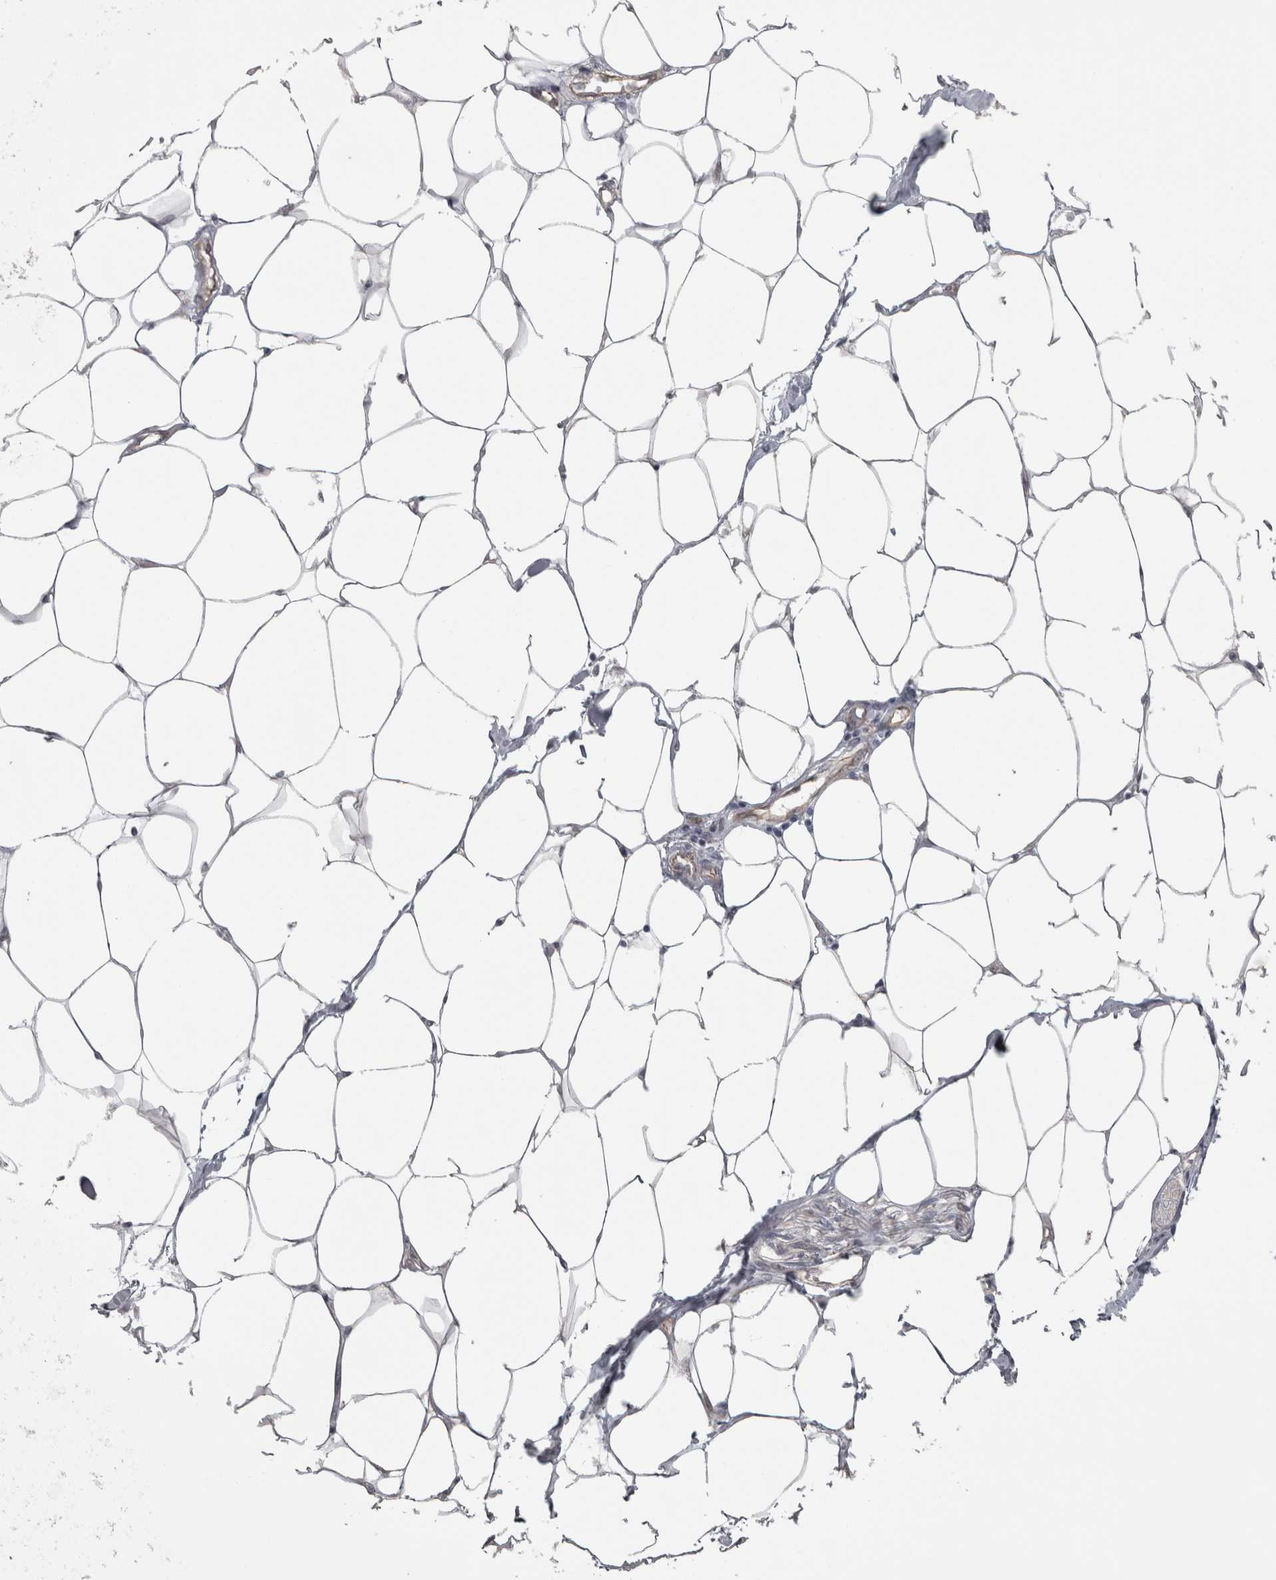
{"staining": {"intensity": "weak", "quantity": "<25%", "location": "cytoplasmic/membranous"}, "tissue": "adipose tissue", "cell_type": "Adipocytes", "image_type": "normal", "snomed": [{"axis": "morphology", "description": "Normal tissue, NOS"}, {"axis": "morphology", "description": "Adenocarcinoma, NOS"}, {"axis": "topography", "description": "Colon"}, {"axis": "topography", "description": "Peripheral nerve tissue"}], "caption": "IHC of normal human adipose tissue displays no positivity in adipocytes.", "gene": "PPP1R12B", "patient": {"sex": "male", "age": 14}}